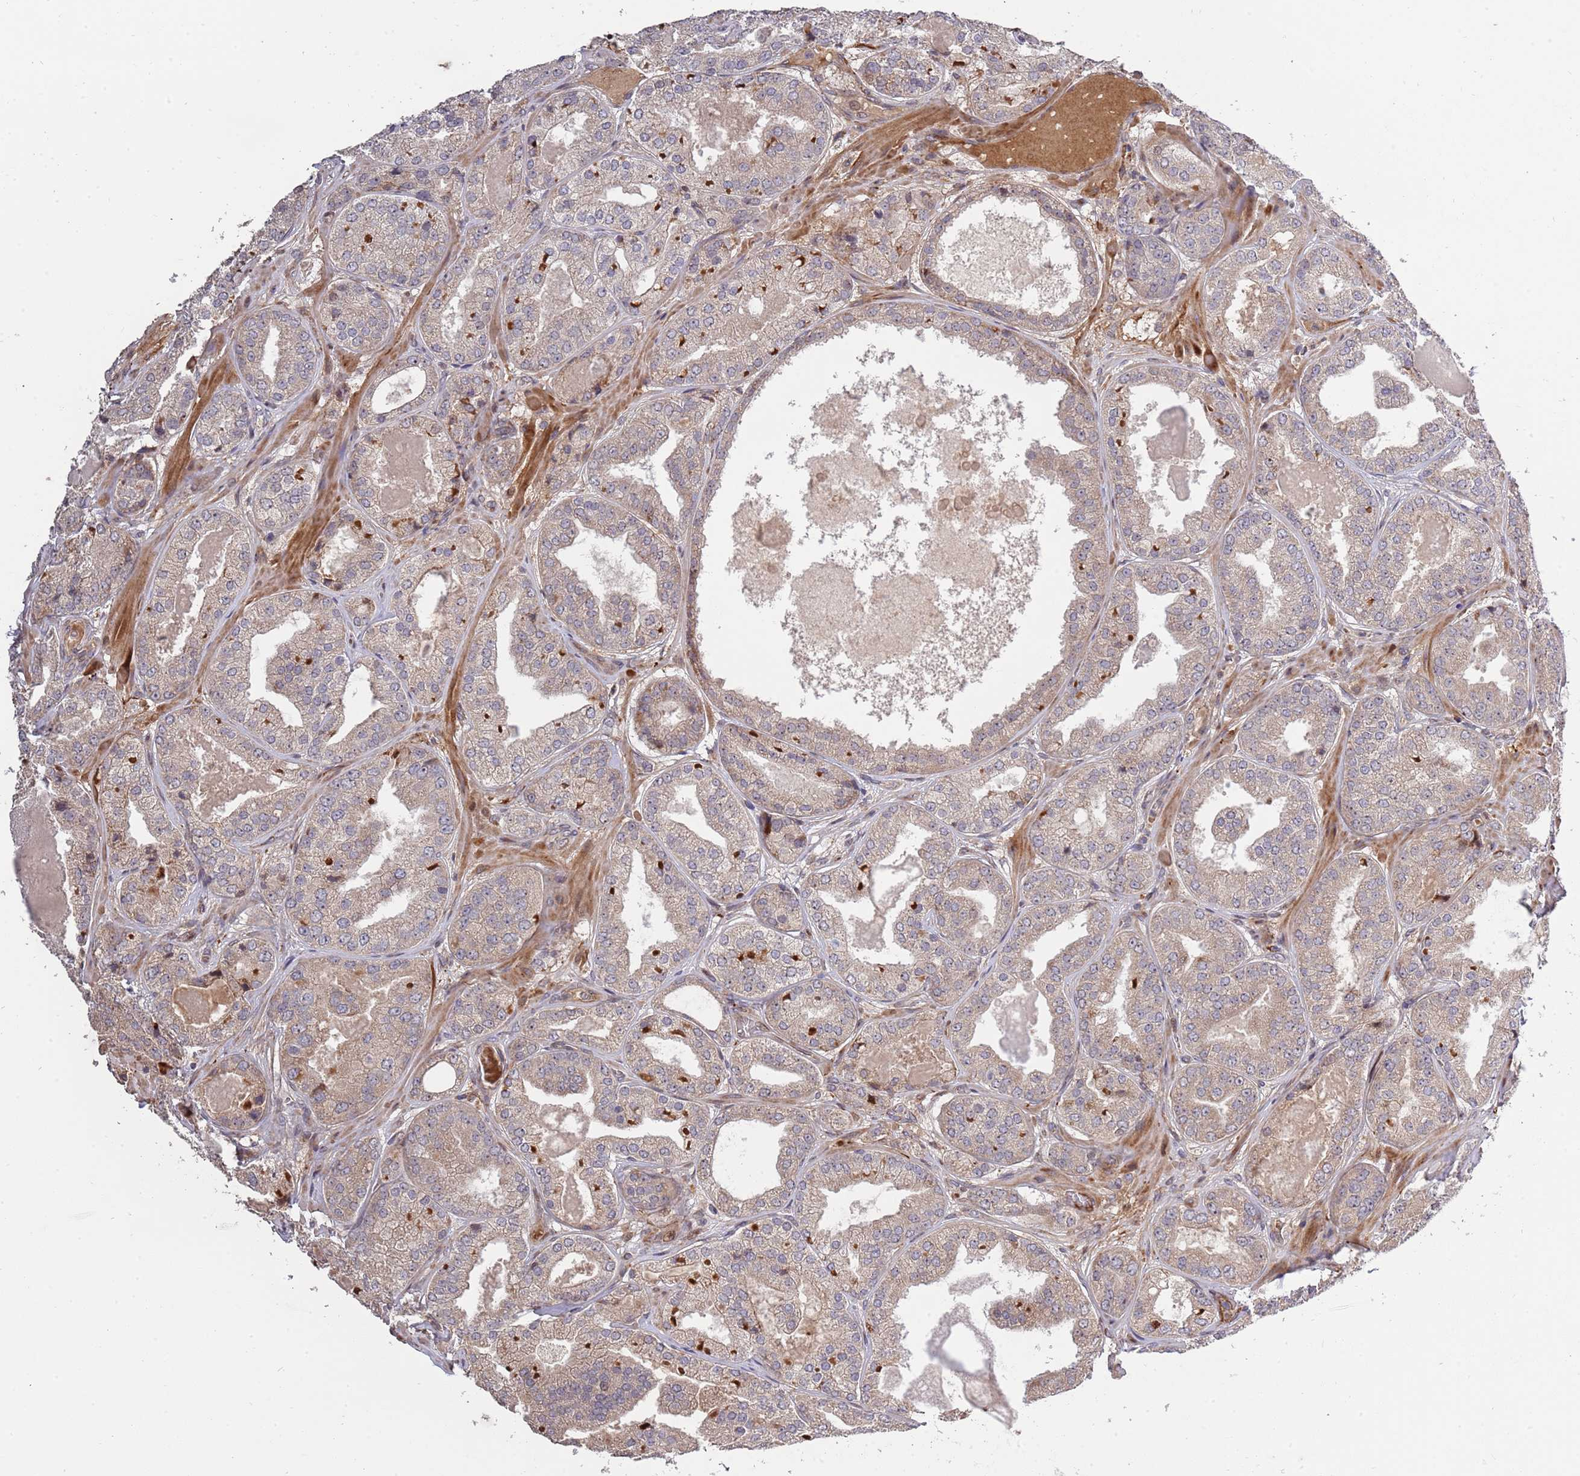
{"staining": {"intensity": "weak", "quantity": ">75%", "location": "cytoplasmic/membranous"}, "tissue": "prostate cancer", "cell_type": "Tumor cells", "image_type": "cancer", "snomed": [{"axis": "morphology", "description": "Adenocarcinoma, High grade"}, {"axis": "topography", "description": "Prostate"}], "caption": "Immunohistochemistry photomicrograph of neoplastic tissue: high-grade adenocarcinoma (prostate) stained using immunohistochemistry displays low levels of weak protein expression localized specifically in the cytoplasmic/membranous of tumor cells, appearing as a cytoplasmic/membranous brown color.", "gene": "SYNDIG1L", "patient": {"sex": "male", "age": 63}}